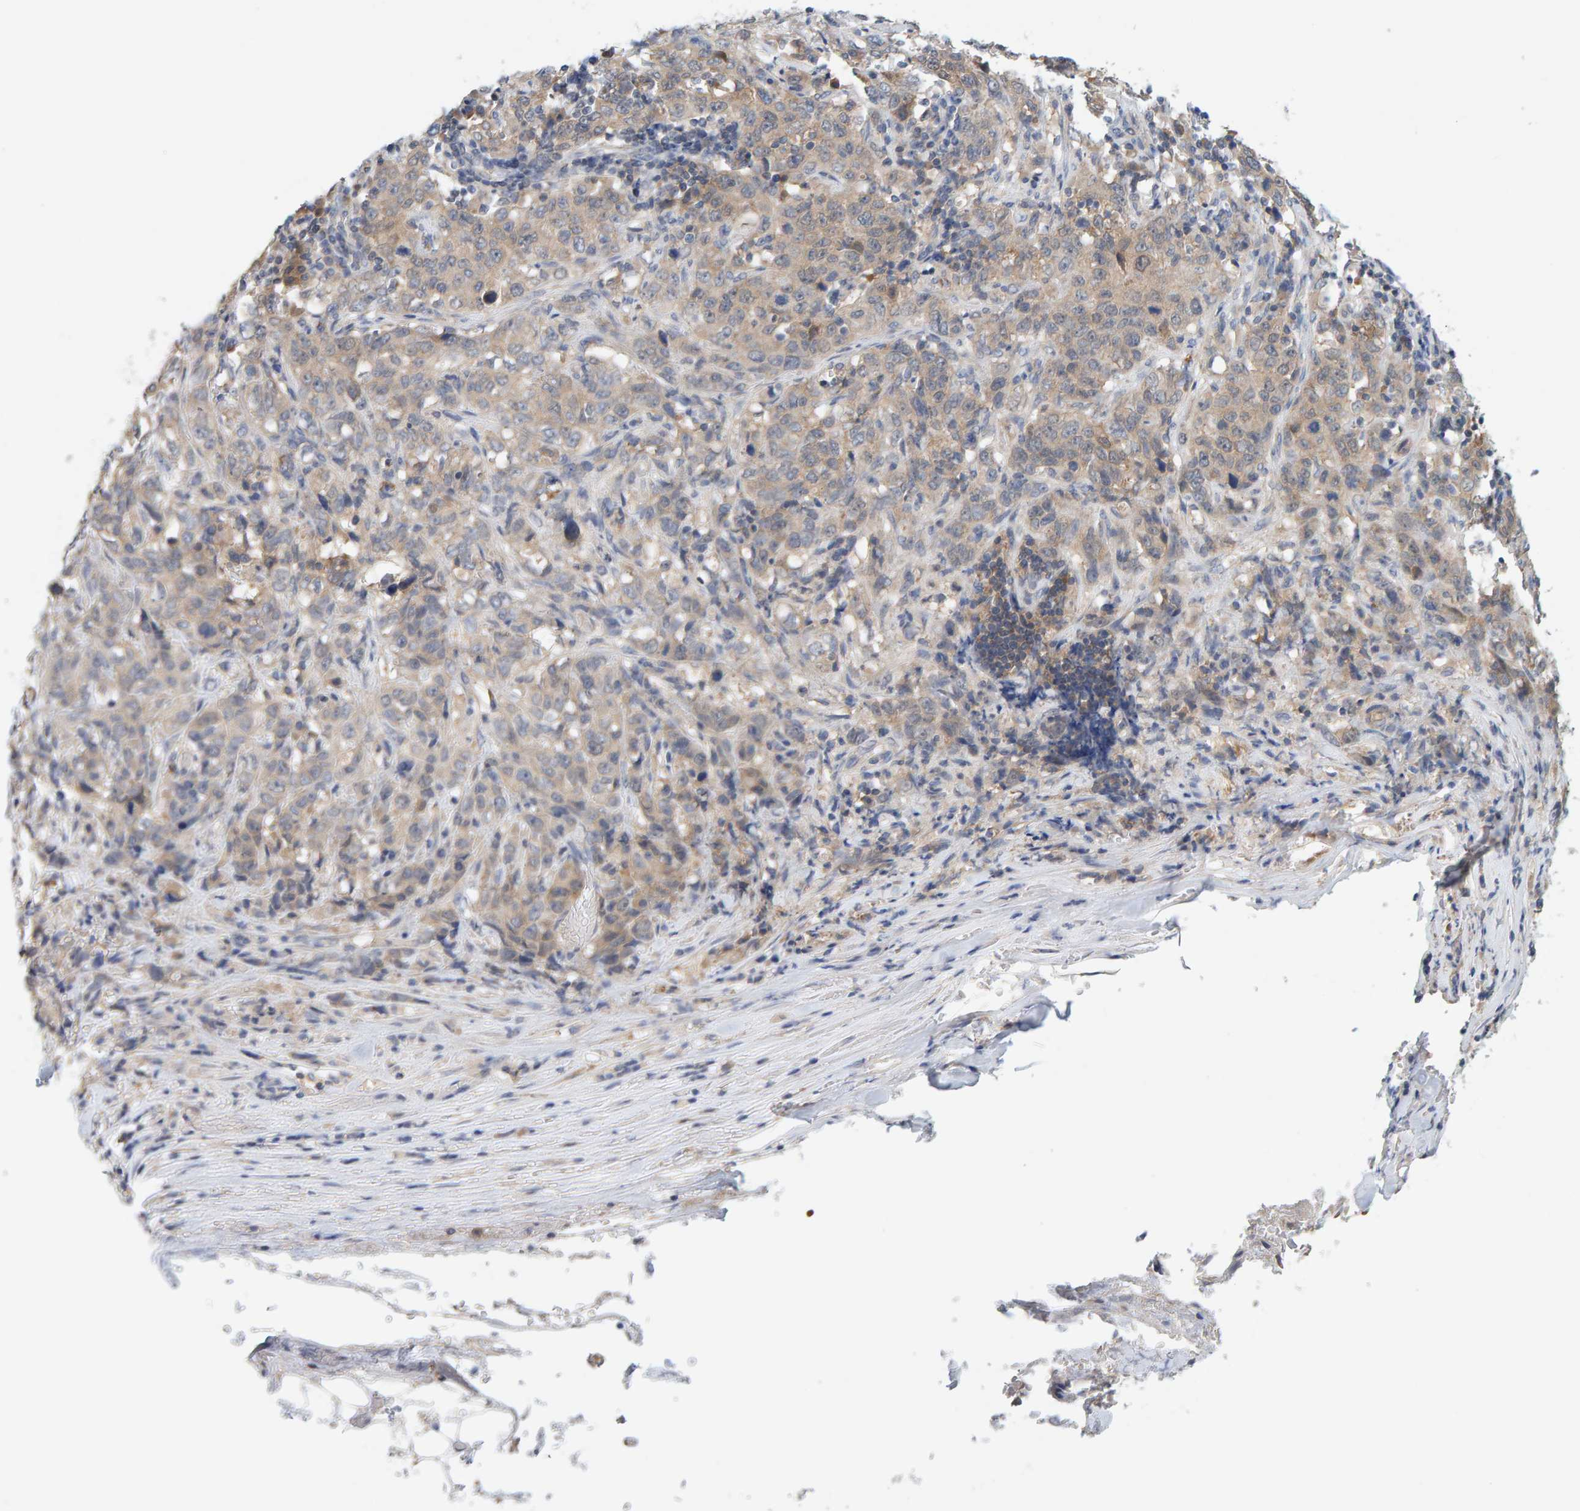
{"staining": {"intensity": "weak", "quantity": "25%-75%", "location": "cytoplasmic/membranous"}, "tissue": "stomach cancer", "cell_type": "Tumor cells", "image_type": "cancer", "snomed": [{"axis": "morphology", "description": "Adenocarcinoma, NOS"}, {"axis": "topography", "description": "Stomach"}], "caption": "IHC staining of adenocarcinoma (stomach), which shows low levels of weak cytoplasmic/membranous positivity in about 25%-75% of tumor cells indicating weak cytoplasmic/membranous protein staining. The staining was performed using DAB (3,3'-diaminobenzidine) (brown) for protein detection and nuclei were counterstained in hematoxylin (blue).", "gene": "TATDN1", "patient": {"sex": "male", "age": 48}}